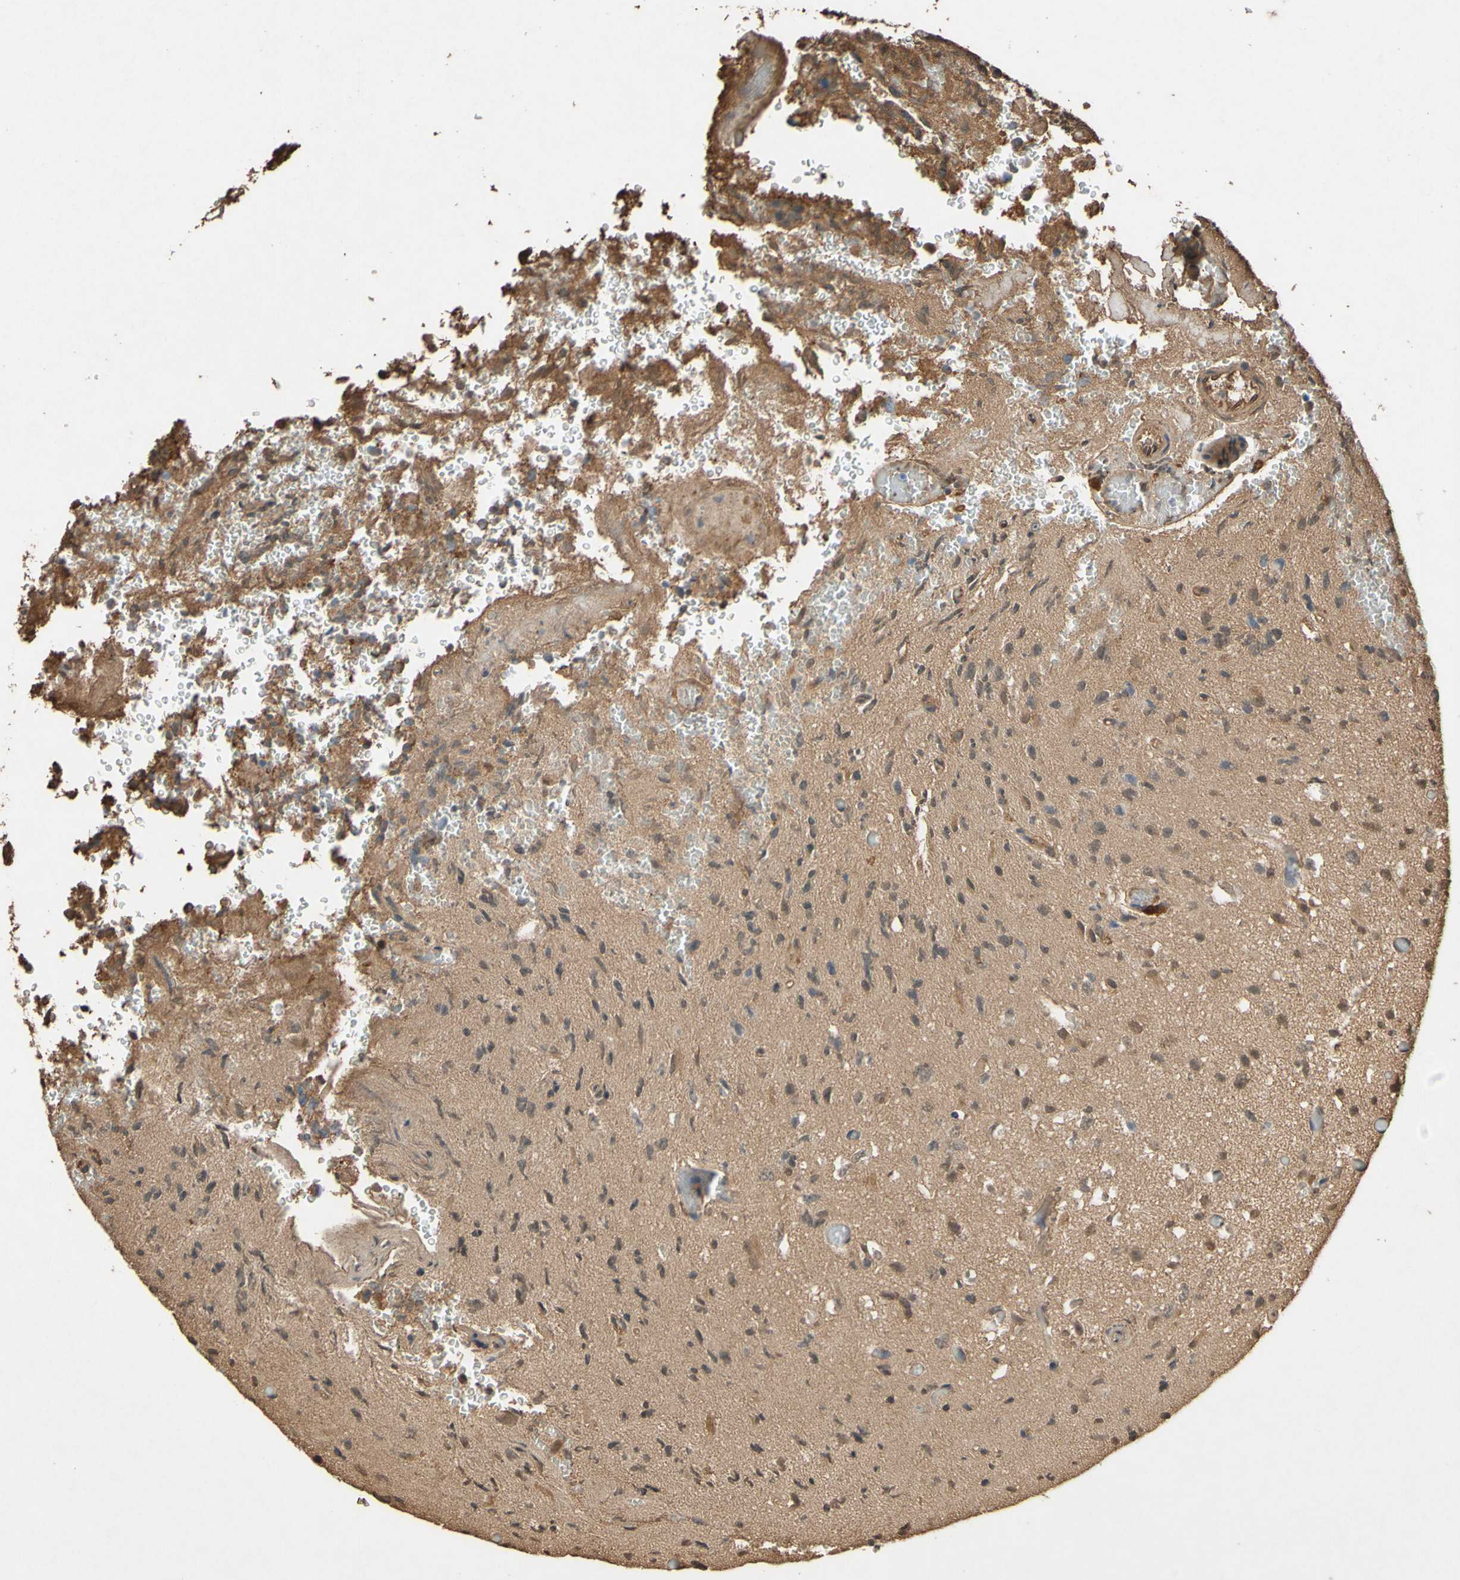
{"staining": {"intensity": "weak", "quantity": "25%-75%", "location": "cytoplasmic/membranous"}, "tissue": "glioma", "cell_type": "Tumor cells", "image_type": "cancer", "snomed": [{"axis": "morphology", "description": "Glioma, malignant, High grade"}, {"axis": "topography", "description": "pancreas cauda"}], "caption": "Weak cytoplasmic/membranous protein staining is seen in about 25%-75% of tumor cells in malignant high-grade glioma. (brown staining indicates protein expression, while blue staining denotes nuclei).", "gene": "PTGDS", "patient": {"sex": "male", "age": 60}}